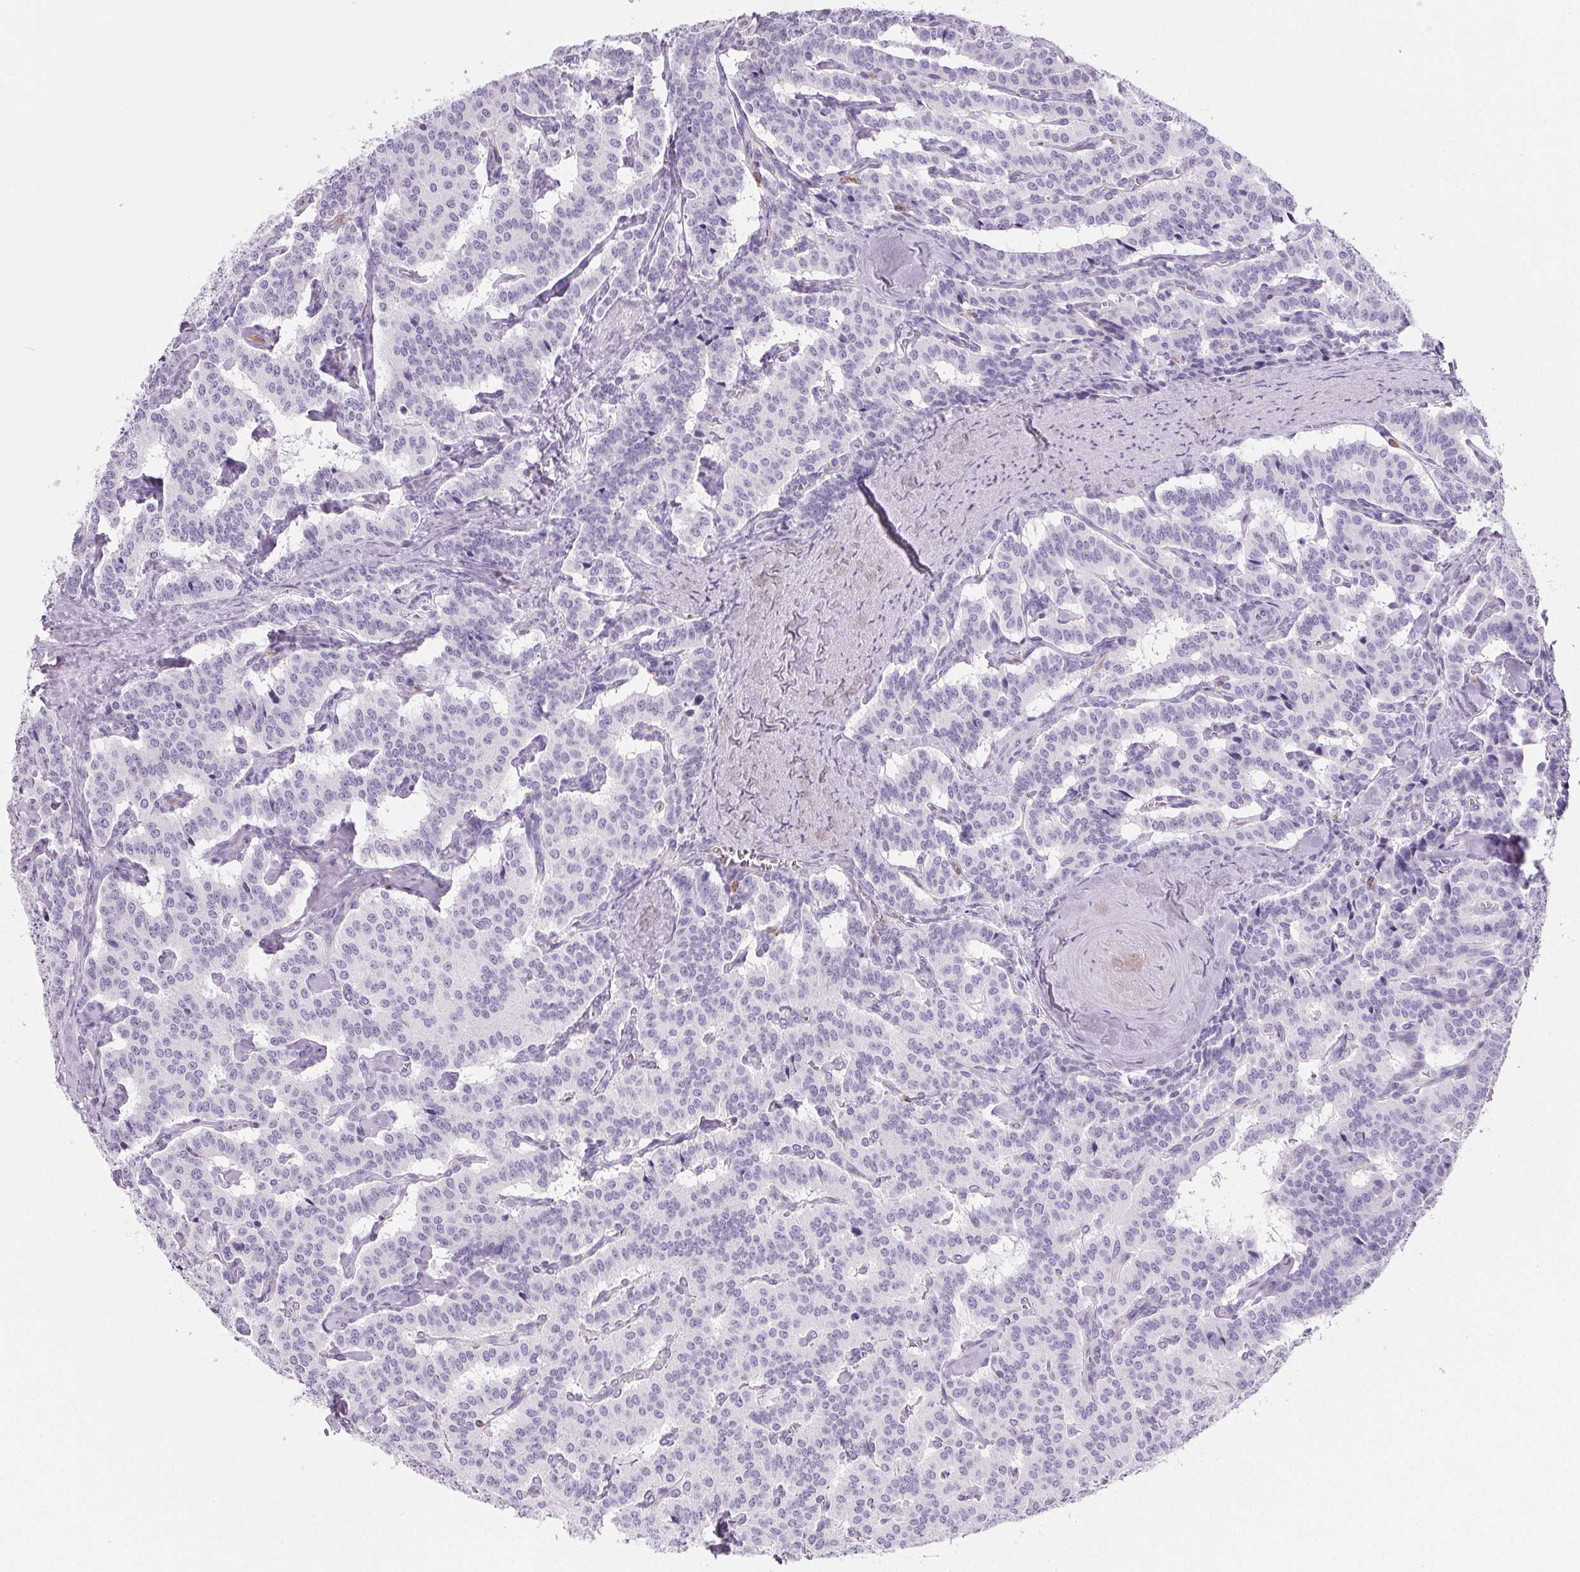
{"staining": {"intensity": "negative", "quantity": "none", "location": "none"}, "tissue": "carcinoid", "cell_type": "Tumor cells", "image_type": "cancer", "snomed": [{"axis": "morphology", "description": "Carcinoid, malignant, NOS"}, {"axis": "topography", "description": "Lung"}], "caption": "A high-resolution photomicrograph shows immunohistochemistry staining of malignant carcinoid, which displays no significant staining in tumor cells.", "gene": "PRSS3", "patient": {"sex": "female", "age": 46}}